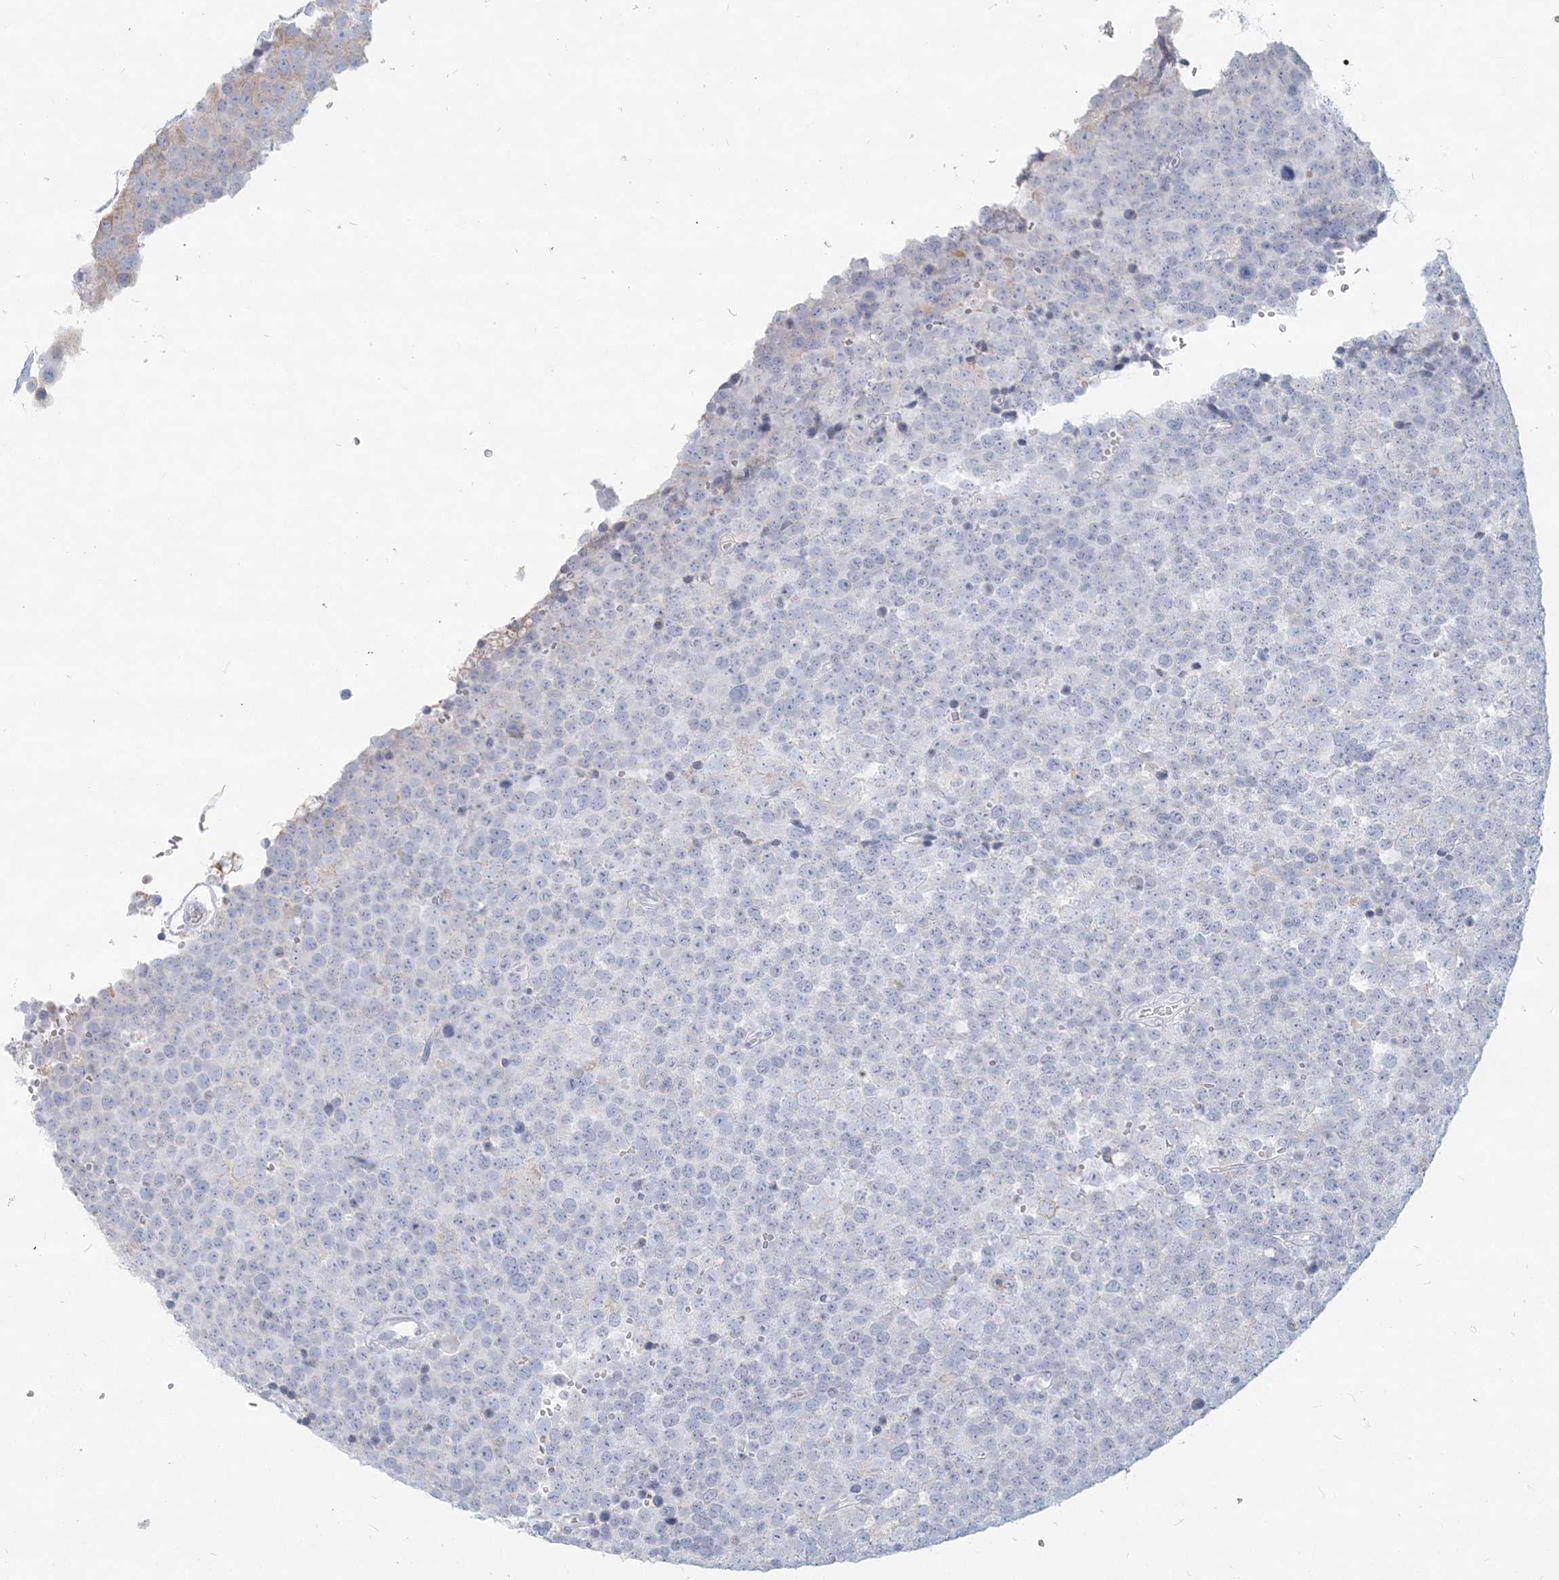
{"staining": {"intensity": "negative", "quantity": "none", "location": "none"}, "tissue": "testis cancer", "cell_type": "Tumor cells", "image_type": "cancer", "snomed": [{"axis": "morphology", "description": "Seminoma, NOS"}, {"axis": "topography", "description": "Testis"}], "caption": "This micrograph is of seminoma (testis) stained with immunohistochemistry (IHC) to label a protein in brown with the nuclei are counter-stained blue. There is no staining in tumor cells.", "gene": "CSN1S1", "patient": {"sex": "male", "age": 71}}